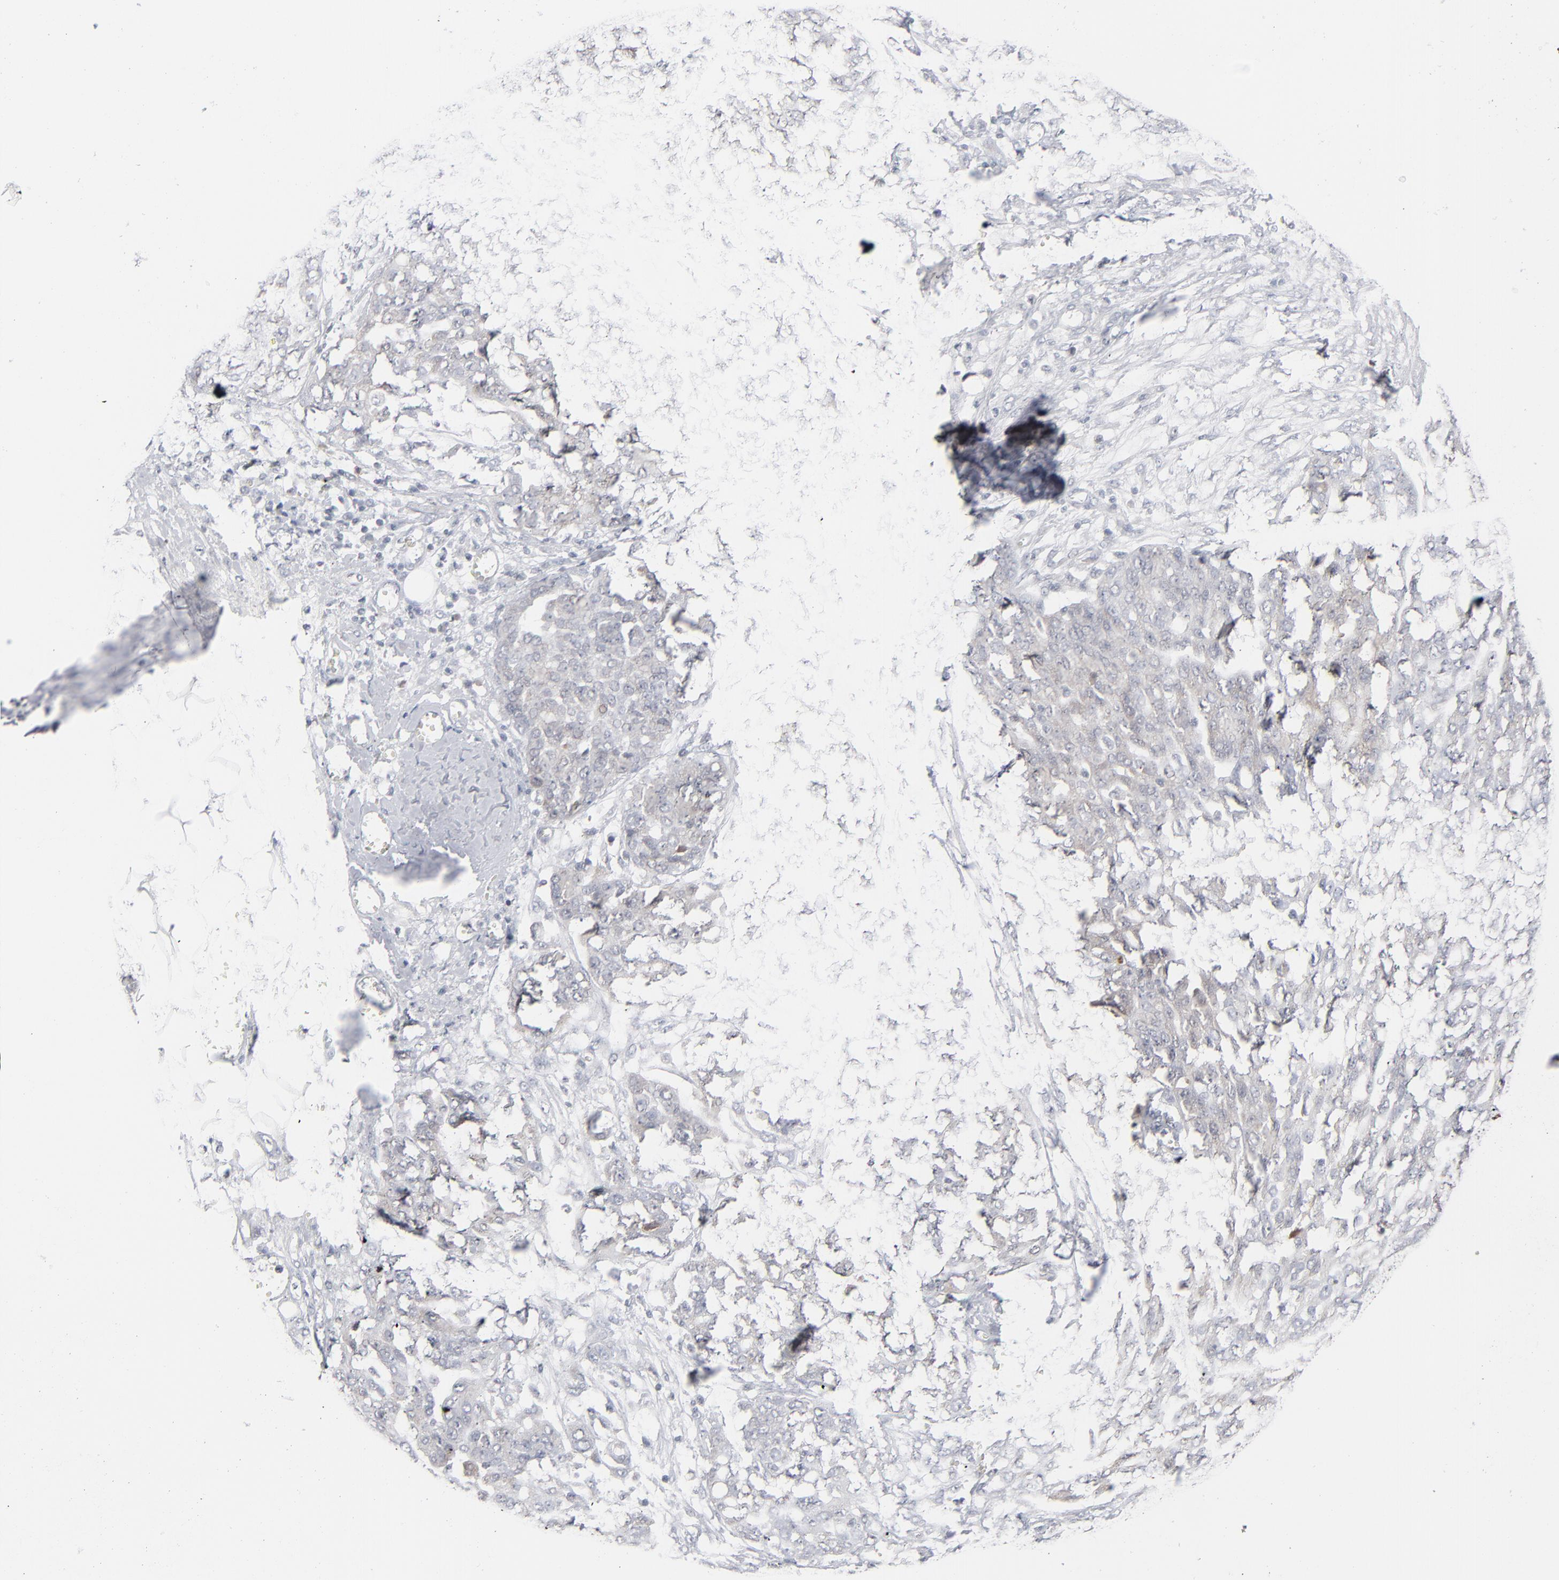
{"staining": {"intensity": "negative", "quantity": "none", "location": "none"}, "tissue": "ovarian cancer", "cell_type": "Tumor cells", "image_type": "cancer", "snomed": [{"axis": "morphology", "description": "Cystadenocarcinoma, serous, NOS"}, {"axis": "topography", "description": "Soft tissue"}, {"axis": "topography", "description": "Ovary"}], "caption": "This is a photomicrograph of immunohistochemistry staining of serous cystadenocarcinoma (ovarian), which shows no positivity in tumor cells.", "gene": "POF1B", "patient": {"sex": "female", "age": 57}}